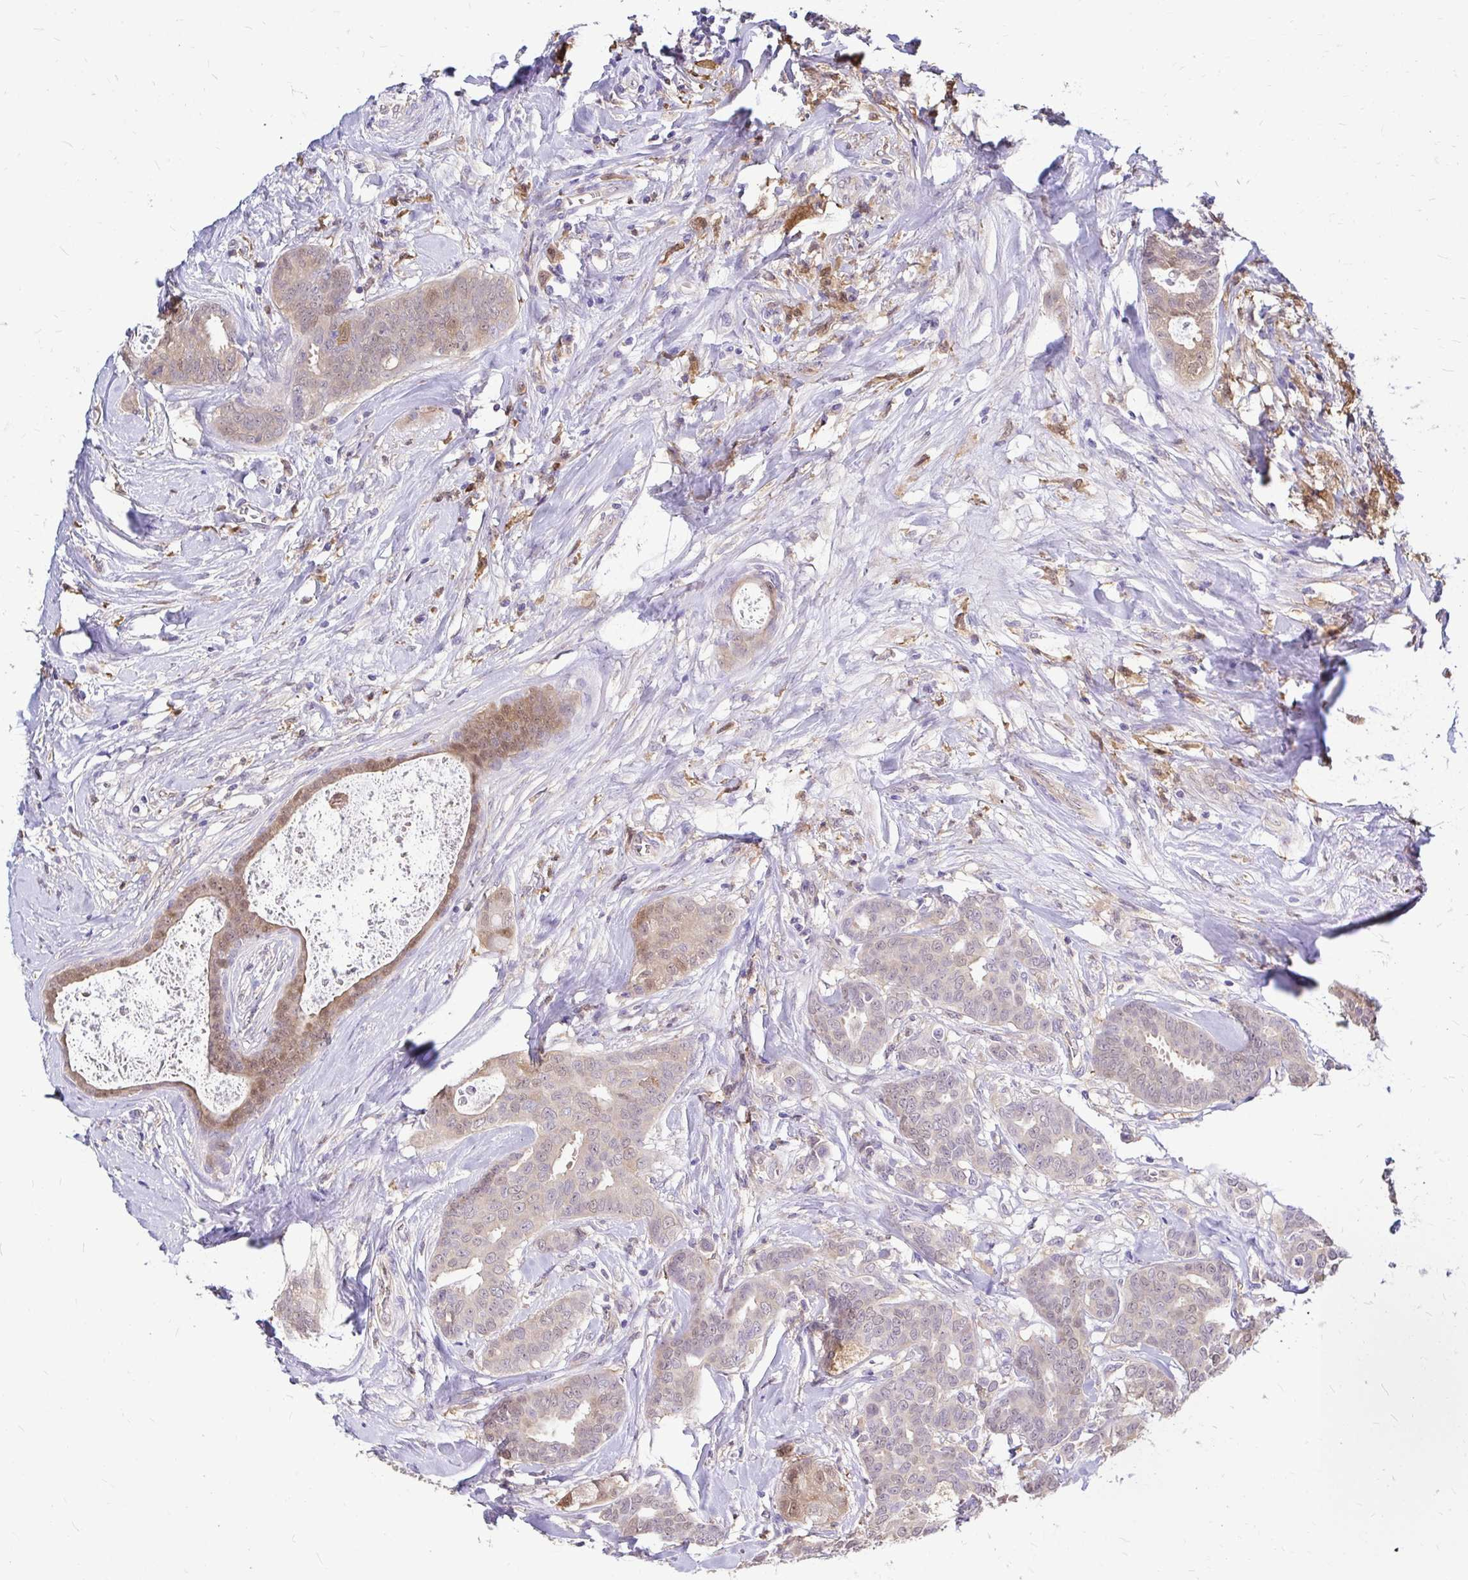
{"staining": {"intensity": "moderate", "quantity": "25%-75%", "location": "cytoplasmic/membranous,nuclear"}, "tissue": "breast cancer", "cell_type": "Tumor cells", "image_type": "cancer", "snomed": [{"axis": "morphology", "description": "Duct carcinoma"}, {"axis": "topography", "description": "Breast"}], "caption": "Breast cancer tissue exhibits moderate cytoplasmic/membranous and nuclear staining in about 25%-75% of tumor cells, visualized by immunohistochemistry.", "gene": "IDH1", "patient": {"sex": "female", "age": 45}}